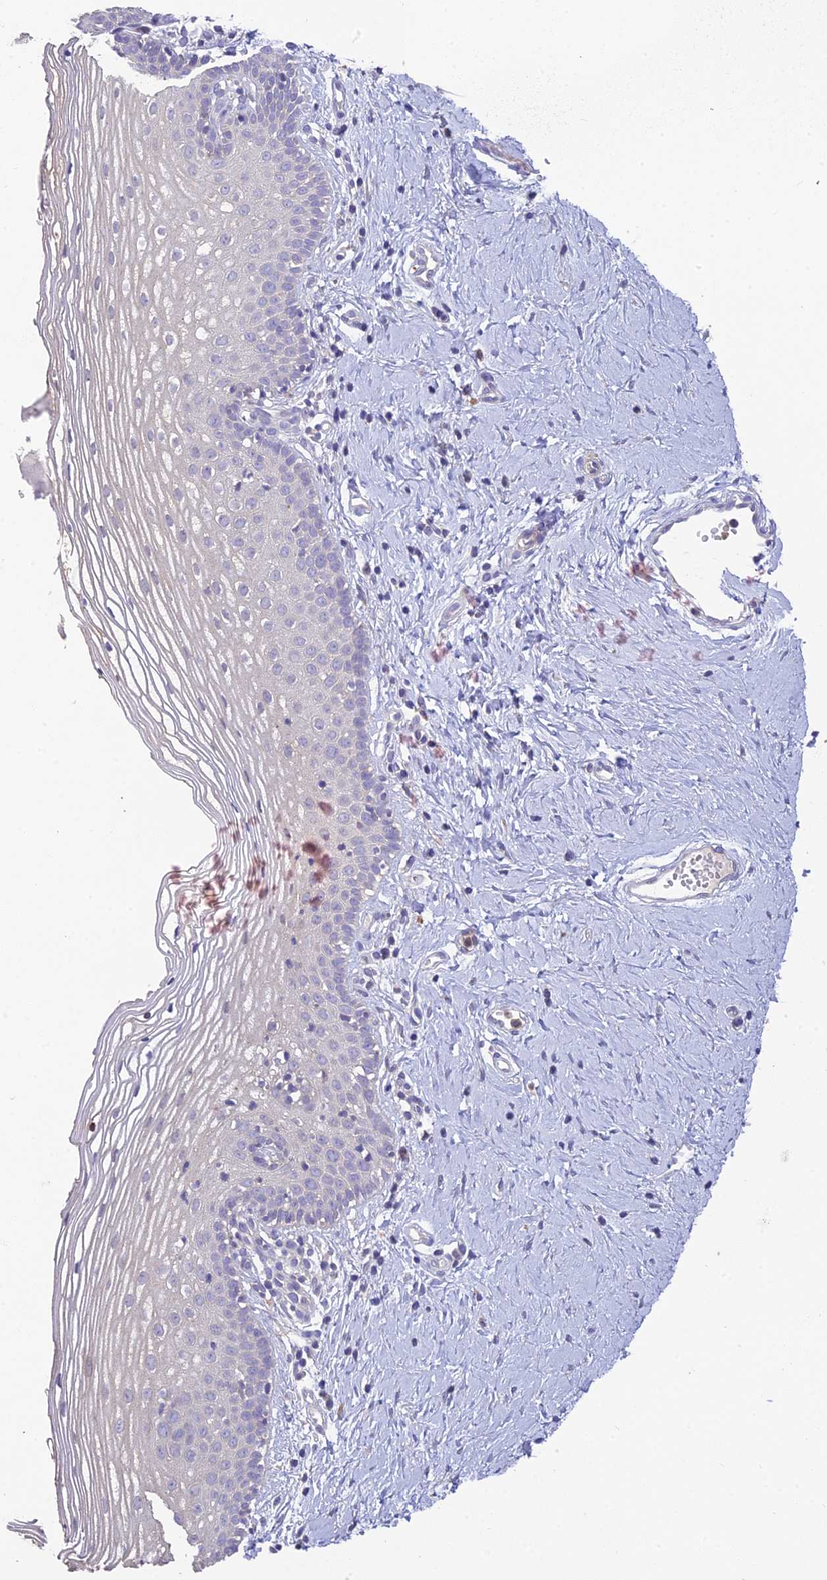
{"staining": {"intensity": "moderate", "quantity": "<25%", "location": "cytoplasmic/membranous"}, "tissue": "vagina", "cell_type": "Squamous epithelial cells", "image_type": "normal", "snomed": [{"axis": "morphology", "description": "Normal tissue, NOS"}, {"axis": "topography", "description": "Vagina"}], "caption": "Protein staining of benign vagina demonstrates moderate cytoplasmic/membranous expression in approximately <25% of squamous epithelial cells. Nuclei are stained in blue.", "gene": "BMT2", "patient": {"sex": "female", "age": 32}}